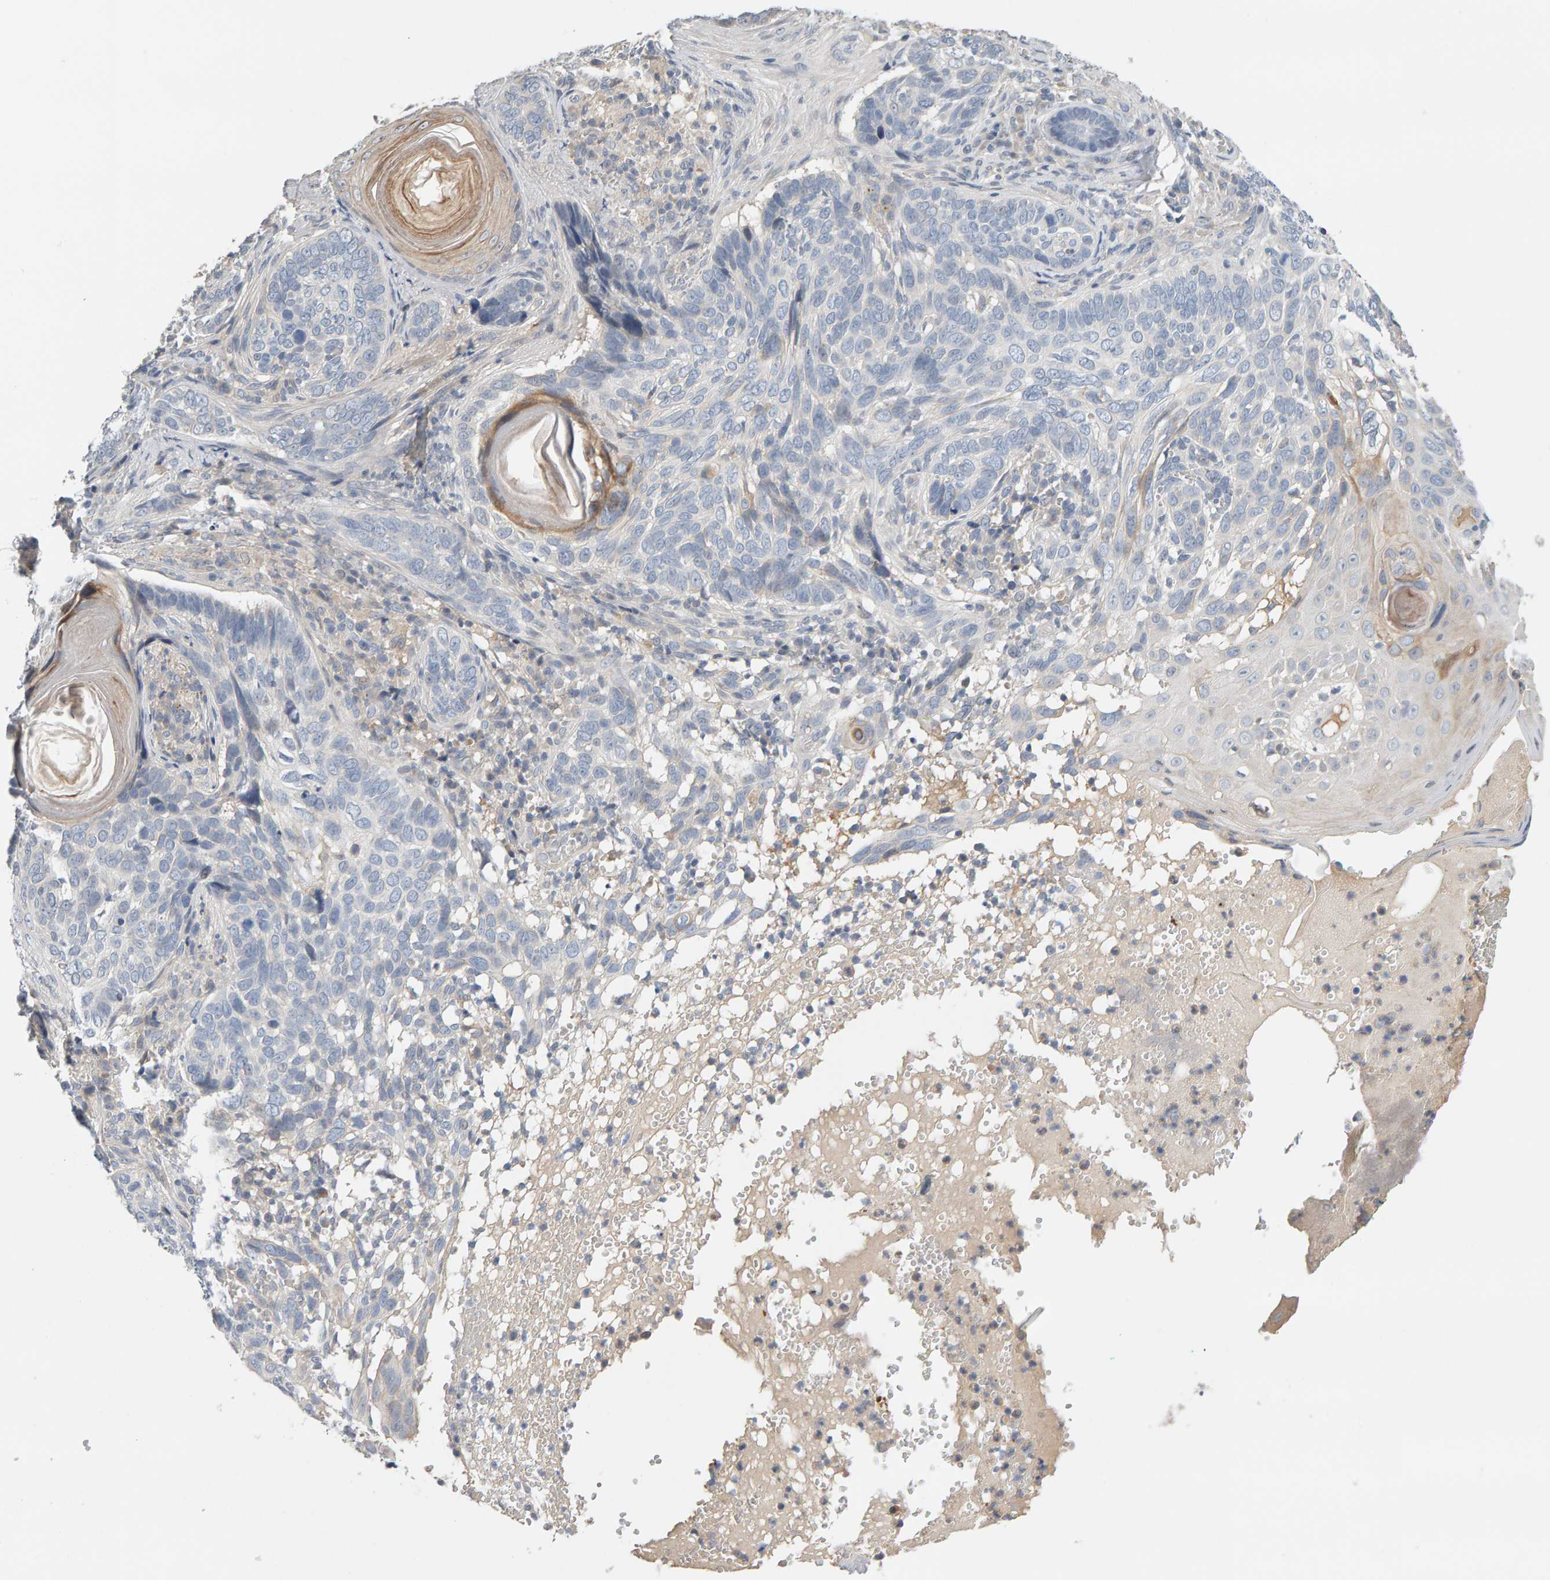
{"staining": {"intensity": "negative", "quantity": "none", "location": "none"}, "tissue": "skin cancer", "cell_type": "Tumor cells", "image_type": "cancer", "snomed": [{"axis": "morphology", "description": "Basal cell carcinoma"}, {"axis": "topography", "description": "Skin"}], "caption": "Skin cancer (basal cell carcinoma) was stained to show a protein in brown. There is no significant positivity in tumor cells. The staining was performed using DAB (3,3'-diaminobenzidine) to visualize the protein expression in brown, while the nuclei were stained in blue with hematoxylin (Magnification: 20x).", "gene": "GFUS", "patient": {"sex": "female", "age": 89}}